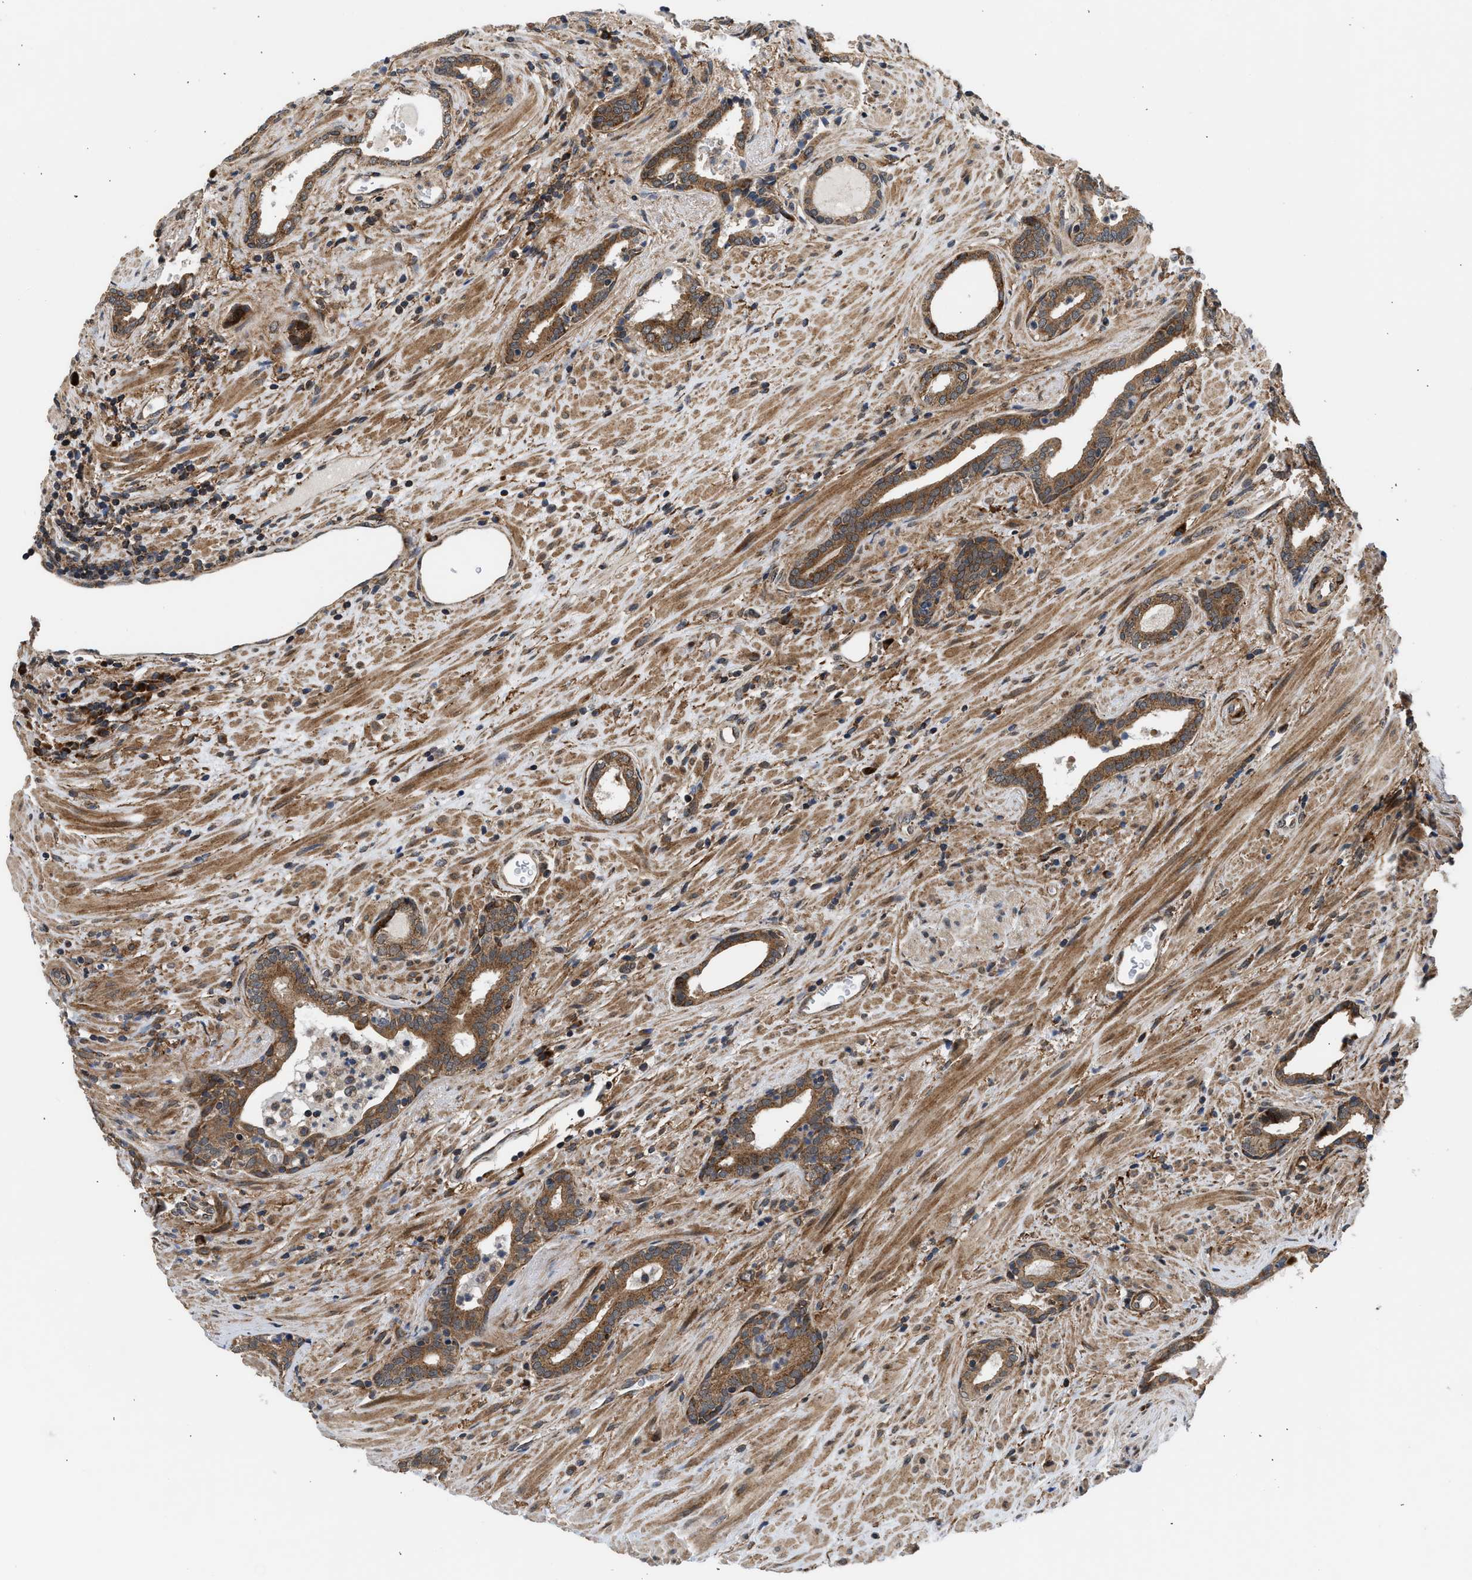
{"staining": {"intensity": "moderate", "quantity": ">75%", "location": "cytoplasmic/membranous"}, "tissue": "prostate cancer", "cell_type": "Tumor cells", "image_type": "cancer", "snomed": [{"axis": "morphology", "description": "Adenocarcinoma, High grade"}, {"axis": "topography", "description": "Prostate"}], "caption": "Prostate adenocarcinoma (high-grade) was stained to show a protein in brown. There is medium levels of moderate cytoplasmic/membranous staining in approximately >75% of tumor cells.", "gene": "POLG2", "patient": {"sex": "male", "age": 71}}